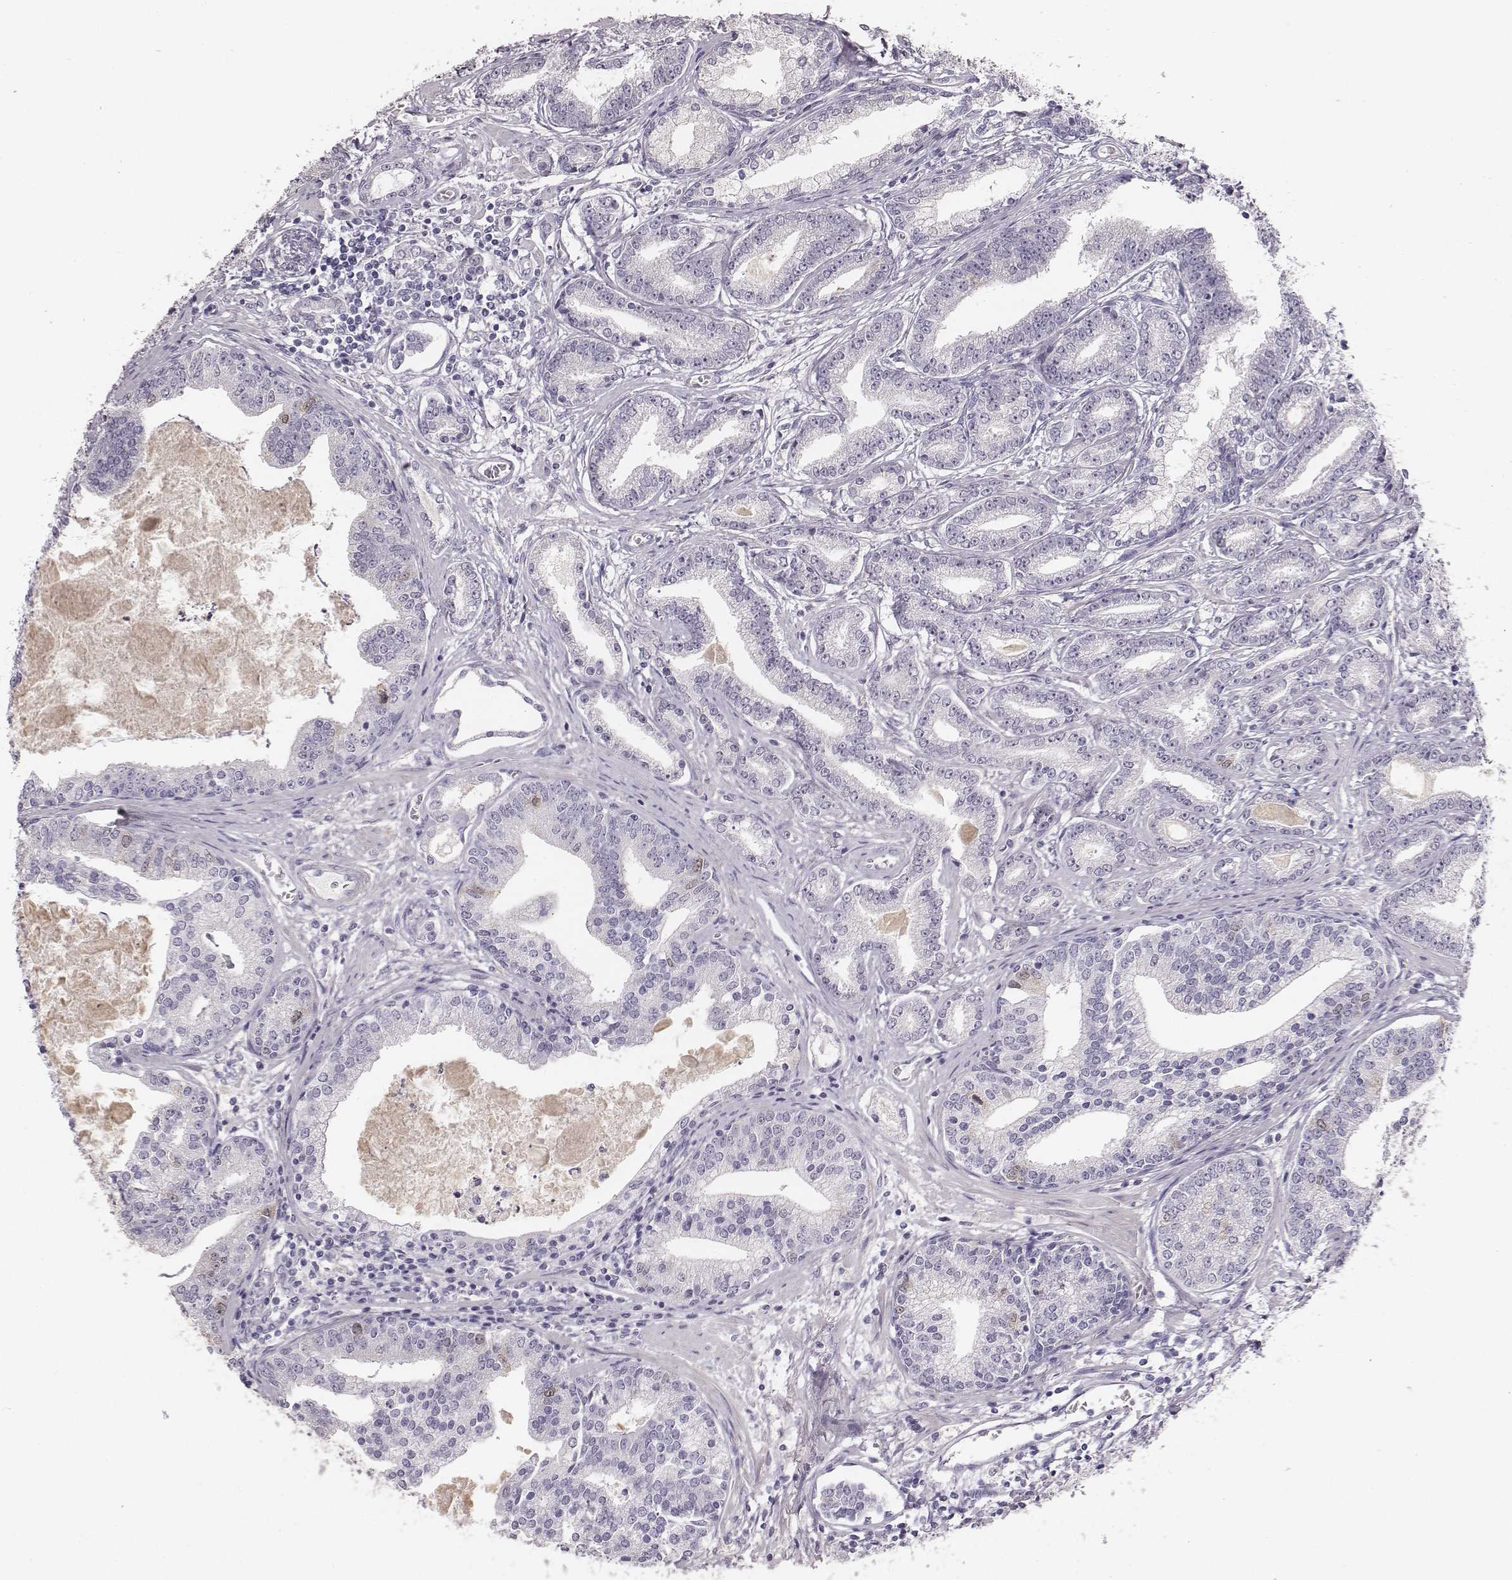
{"staining": {"intensity": "negative", "quantity": "none", "location": "none"}, "tissue": "prostate cancer", "cell_type": "Tumor cells", "image_type": "cancer", "snomed": [{"axis": "morphology", "description": "Adenocarcinoma, NOS"}, {"axis": "topography", "description": "Prostate"}], "caption": "Prostate cancer (adenocarcinoma) was stained to show a protein in brown. There is no significant staining in tumor cells.", "gene": "PBK", "patient": {"sex": "male", "age": 64}}